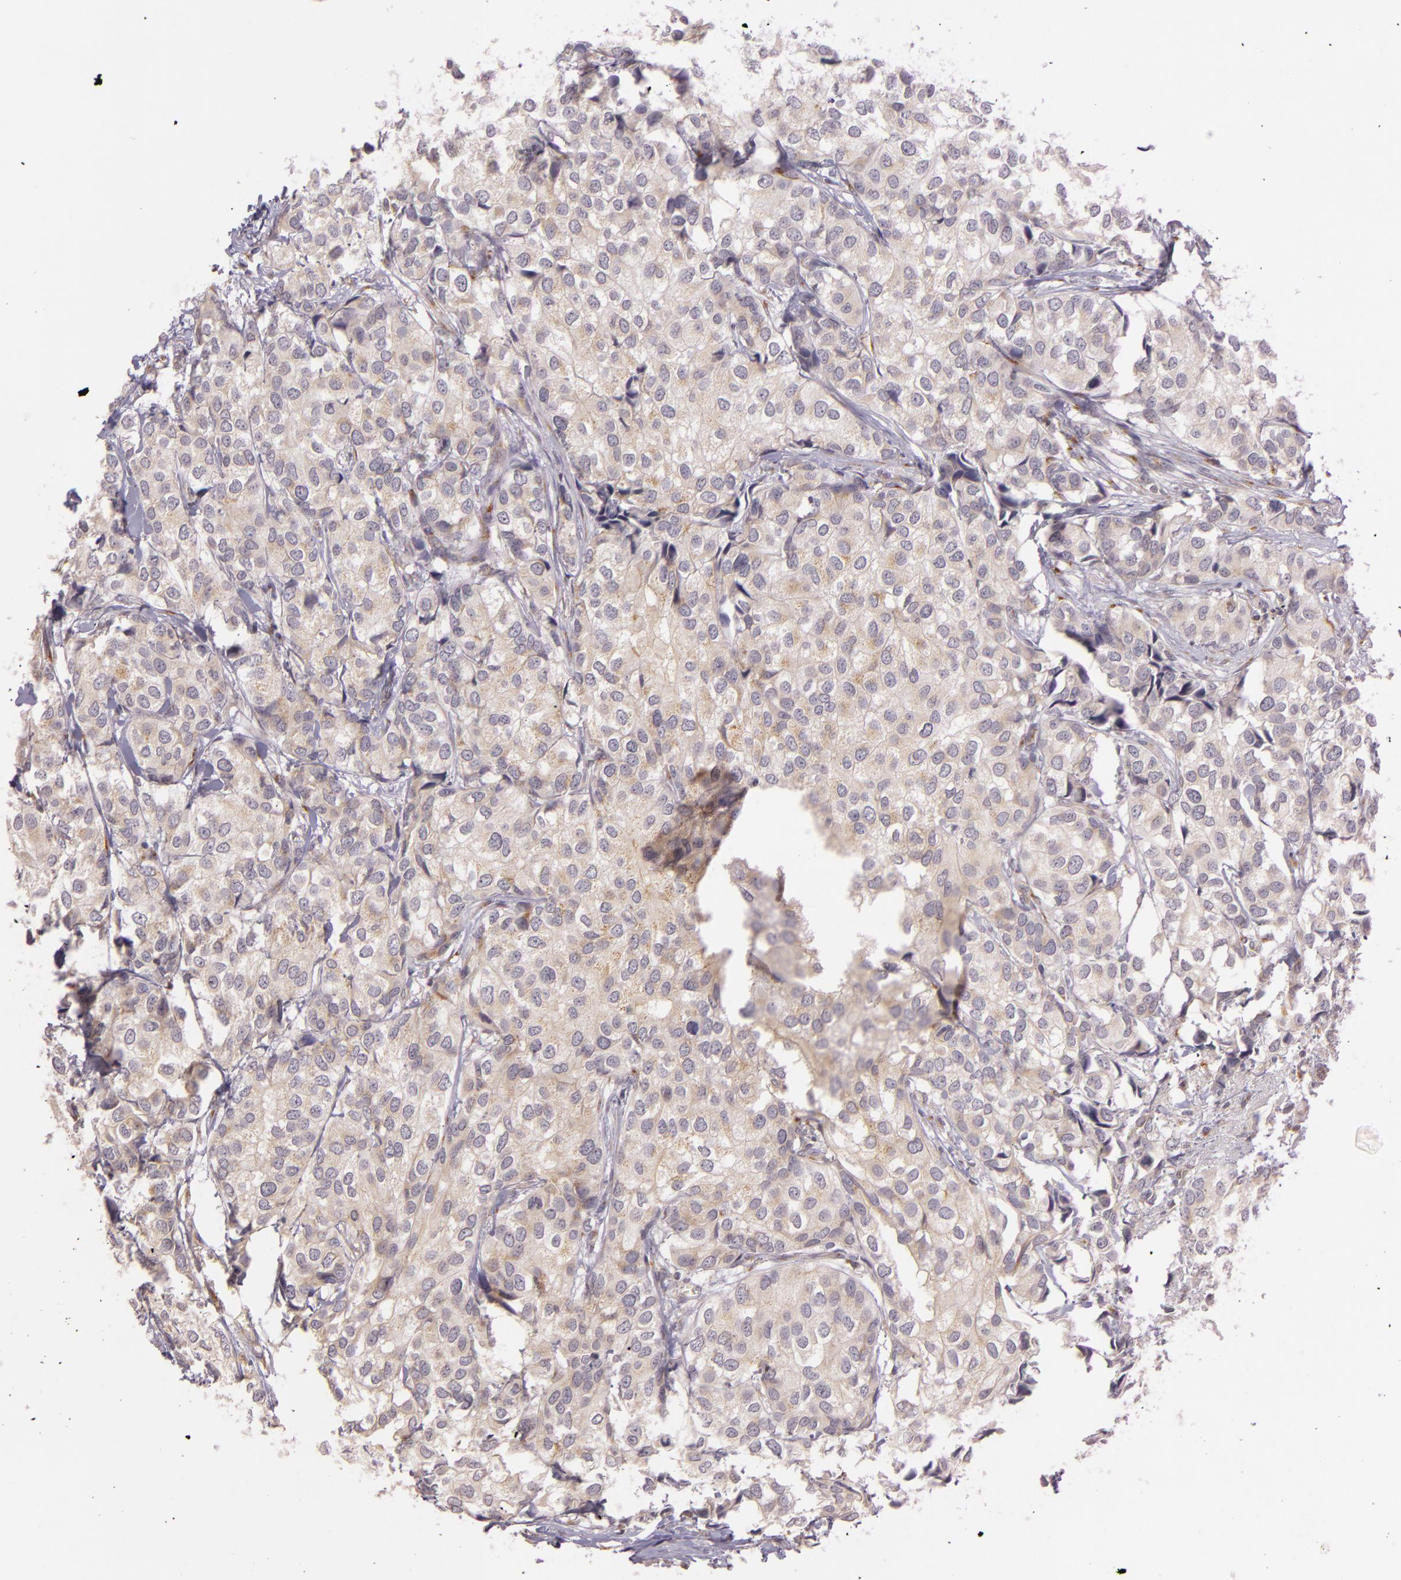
{"staining": {"intensity": "moderate", "quantity": ">75%", "location": "cytoplasmic/membranous"}, "tissue": "breast cancer", "cell_type": "Tumor cells", "image_type": "cancer", "snomed": [{"axis": "morphology", "description": "Duct carcinoma"}, {"axis": "topography", "description": "Breast"}], "caption": "Breast invasive ductal carcinoma stained with a protein marker exhibits moderate staining in tumor cells.", "gene": "LGMN", "patient": {"sex": "female", "age": 68}}